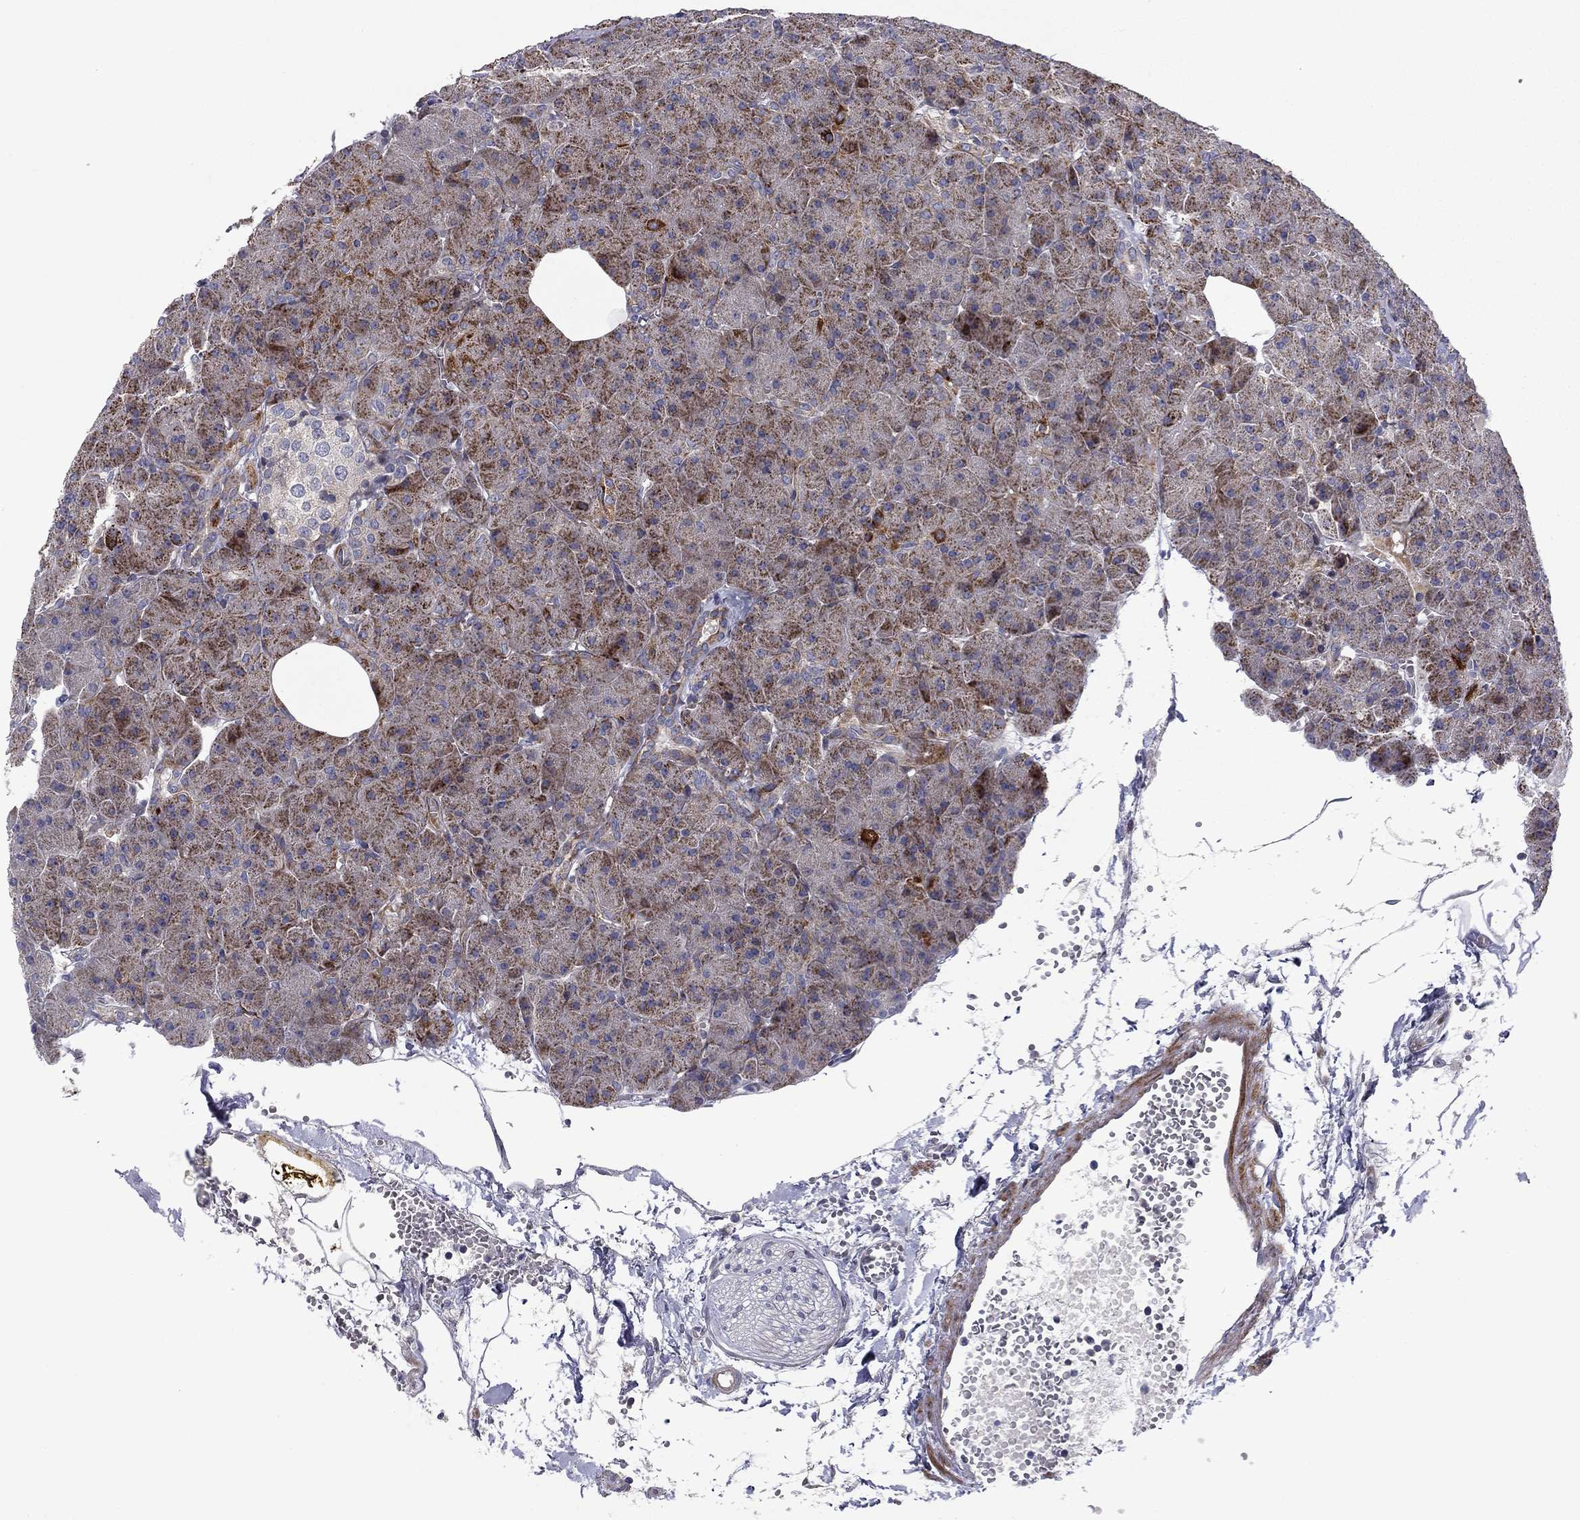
{"staining": {"intensity": "strong", "quantity": "25%-75%", "location": "cytoplasmic/membranous"}, "tissue": "pancreas", "cell_type": "Exocrine glandular cells", "image_type": "normal", "snomed": [{"axis": "morphology", "description": "Normal tissue, NOS"}, {"axis": "topography", "description": "Pancreas"}], "caption": "A histopathology image of human pancreas stained for a protein demonstrates strong cytoplasmic/membranous brown staining in exocrine glandular cells.", "gene": "MIOS", "patient": {"sex": "male", "age": 61}}